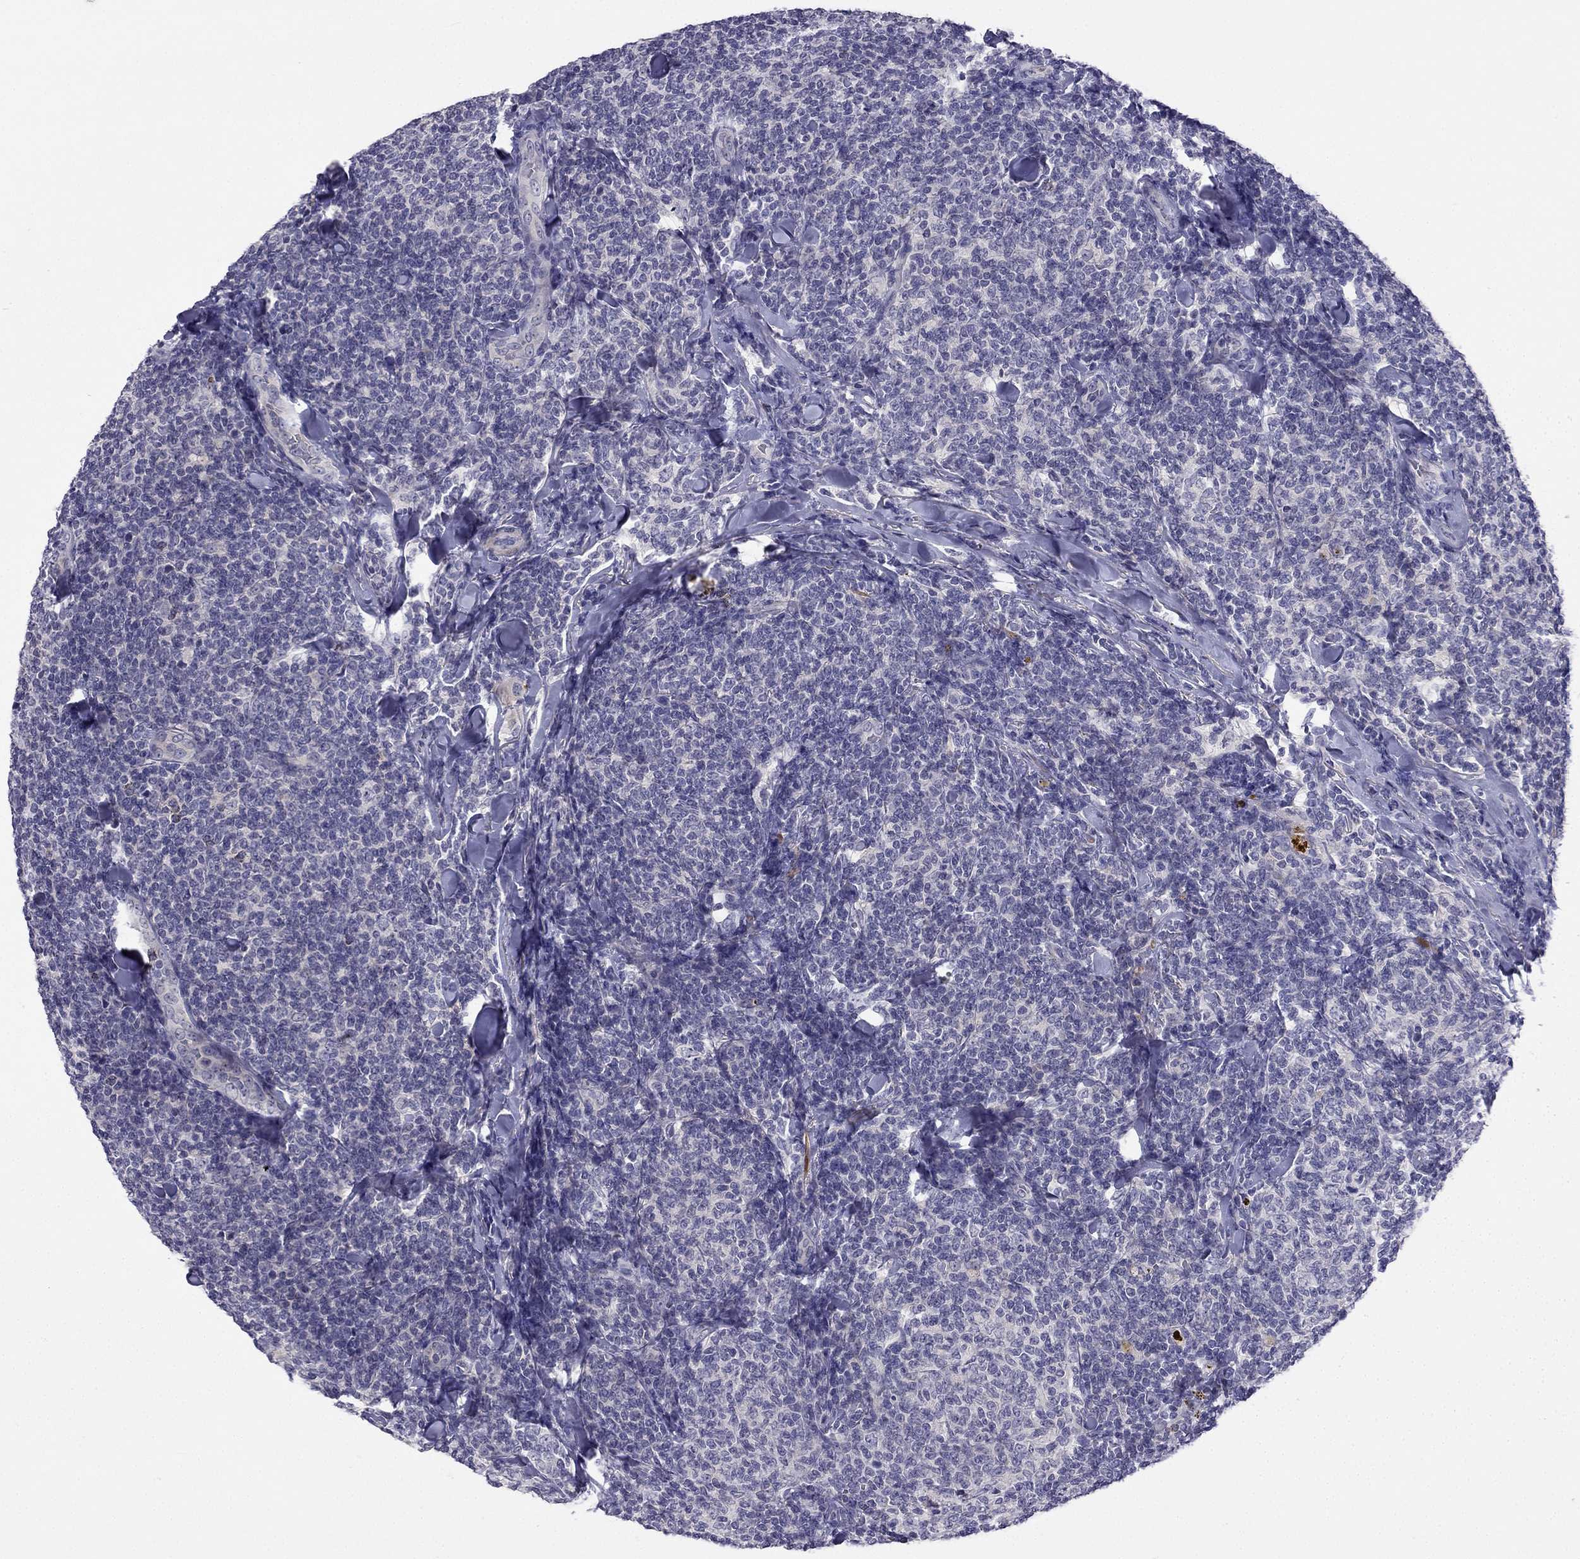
{"staining": {"intensity": "negative", "quantity": "none", "location": "none"}, "tissue": "lymphoma", "cell_type": "Tumor cells", "image_type": "cancer", "snomed": [{"axis": "morphology", "description": "Malignant lymphoma, non-Hodgkin's type, Low grade"}, {"axis": "topography", "description": "Lymph node"}], "caption": "Low-grade malignant lymphoma, non-Hodgkin's type stained for a protein using immunohistochemistry (IHC) exhibits no staining tumor cells.", "gene": "C16orf89", "patient": {"sex": "female", "age": 56}}